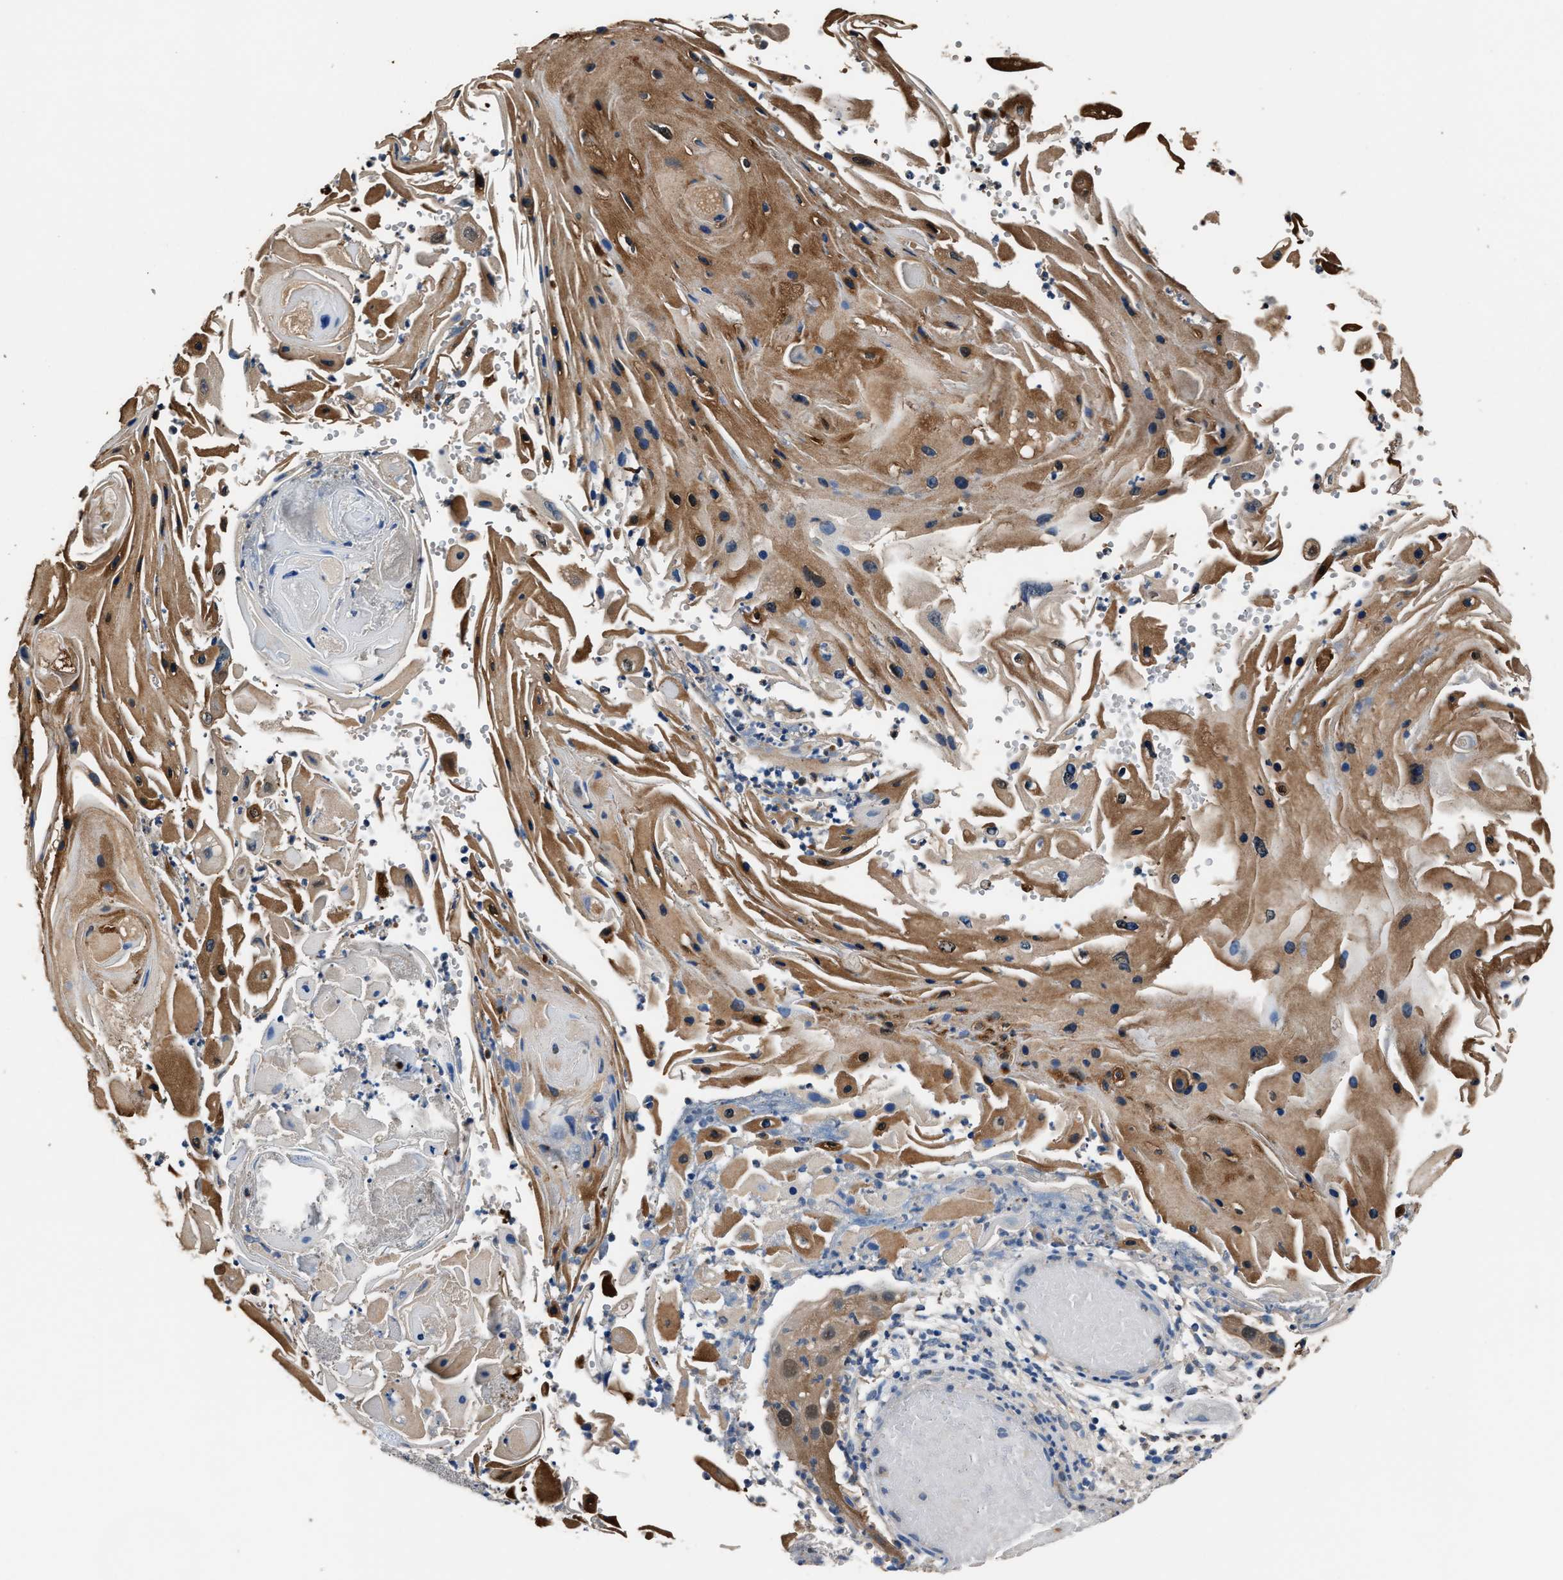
{"staining": {"intensity": "moderate", "quantity": ">75%", "location": "cytoplasmic/membranous"}, "tissue": "skin cancer", "cell_type": "Tumor cells", "image_type": "cancer", "snomed": [{"axis": "morphology", "description": "Squamous cell carcinoma, NOS"}, {"axis": "topography", "description": "Skin"}], "caption": "Skin squamous cell carcinoma stained with a brown dye demonstrates moderate cytoplasmic/membranous positive staining in approximately >75% of tumor cells.", "gene": "GSTP1", "patient": {"sex": "female", "age": 44}}